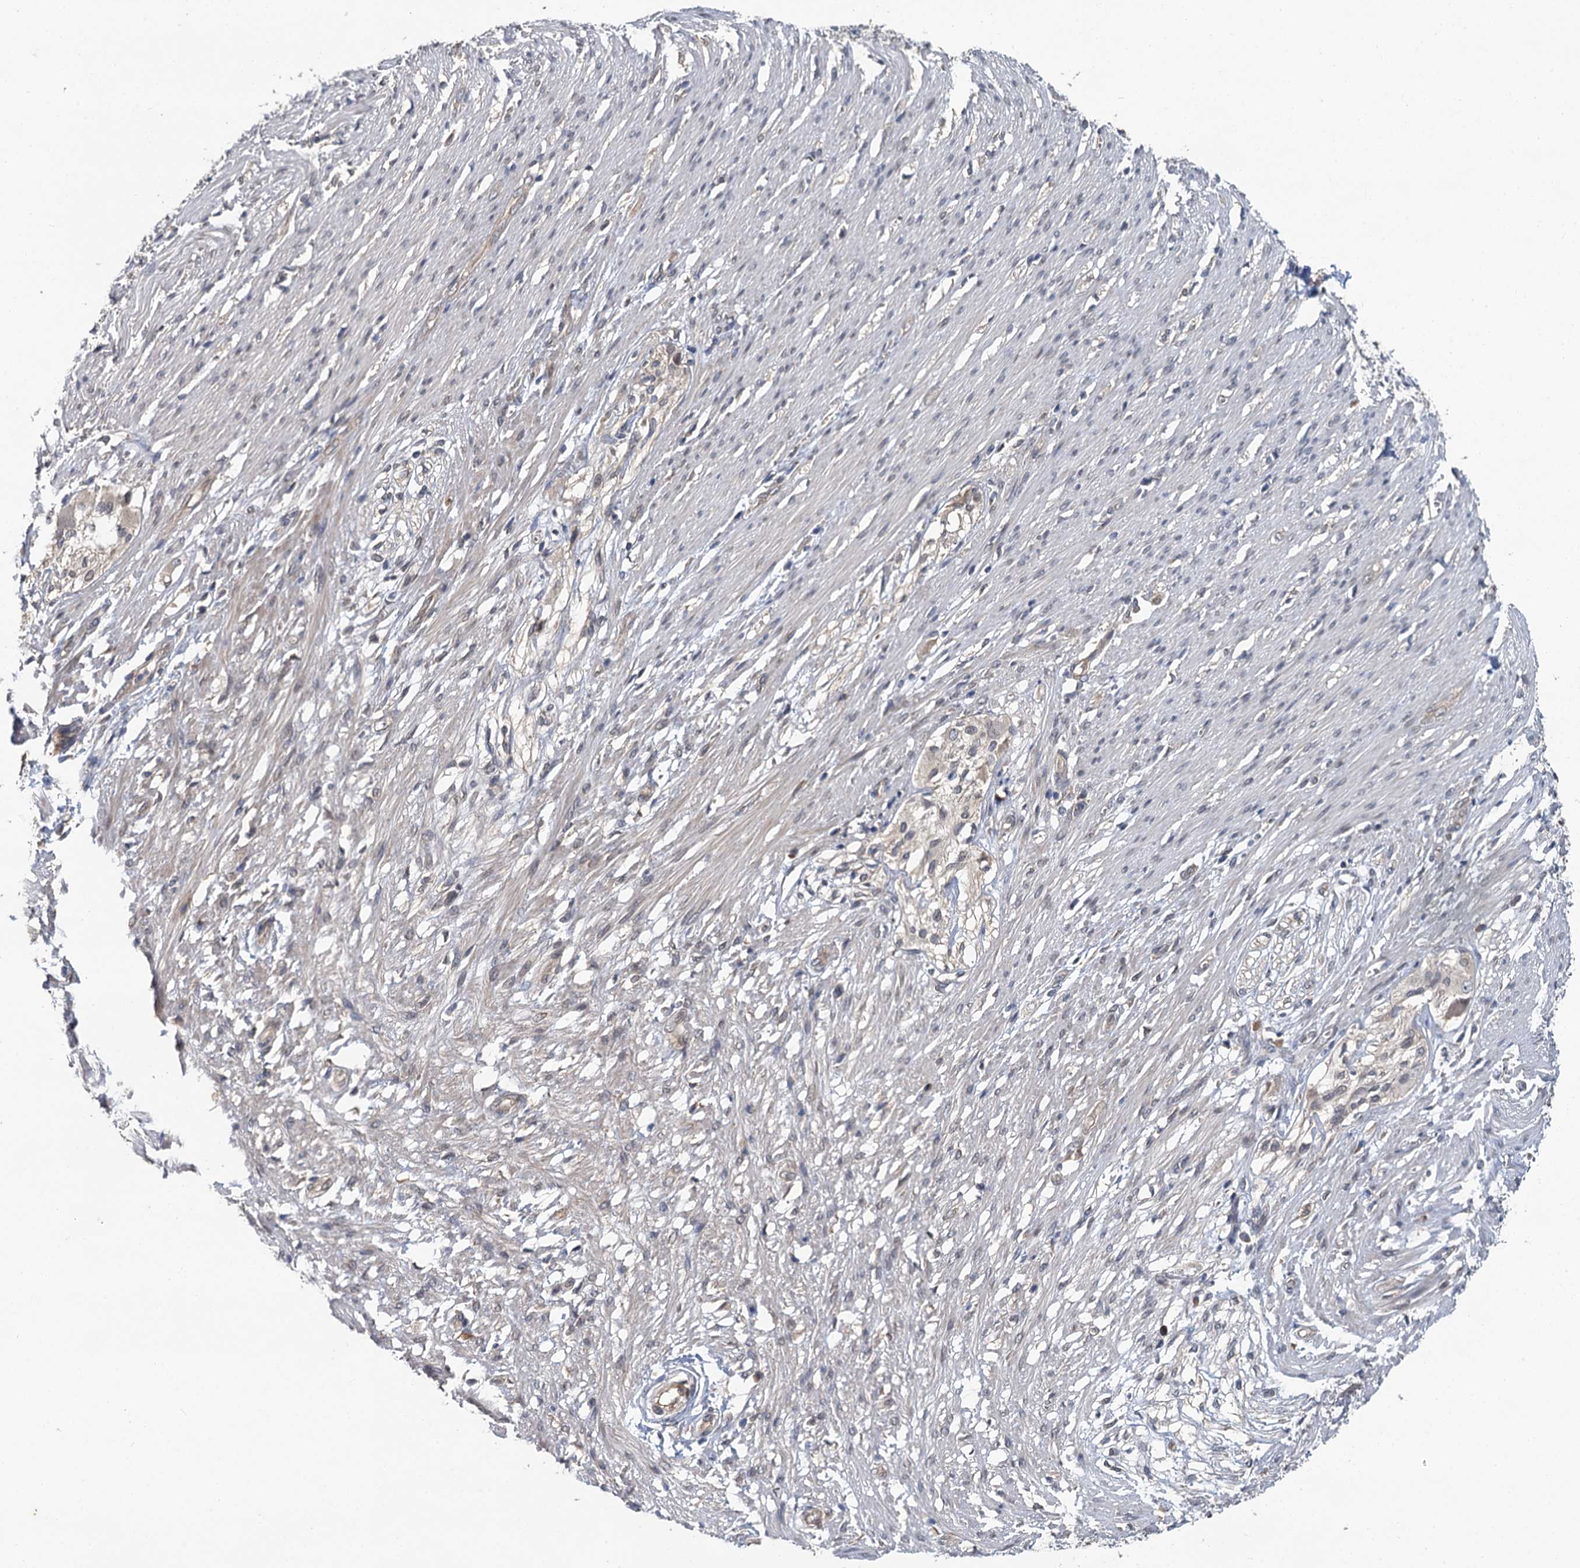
{"staining": {"intensity": "negative", "quantity": "none", "location": "none"}, "tissue": "smooth muscle", "cell_type": "Smooth muscle cells", "image_type": "normal", "snomed": [{"axis": "morphology", "description": "Normal tissue, NOS"}, {"axis": "morphology", "description": "Adenocarcinoma, NOS"}, {"axis": "topography", "description": "Colon"}, {"axis": "topography", "description": "Peripheral nerve tissue"}], "caption": "High power microscopy photomicrograph of an IHC micrograph of benign smooth muscle, revealing no significant staining in smooth muscle cells. Brightfield microscopy of IHC stained with DAB (brown) and hematoxylin (blue), captured at high magnification.", "gene": "ZNF324", "patient": {"sex": "male", "age": 14}}